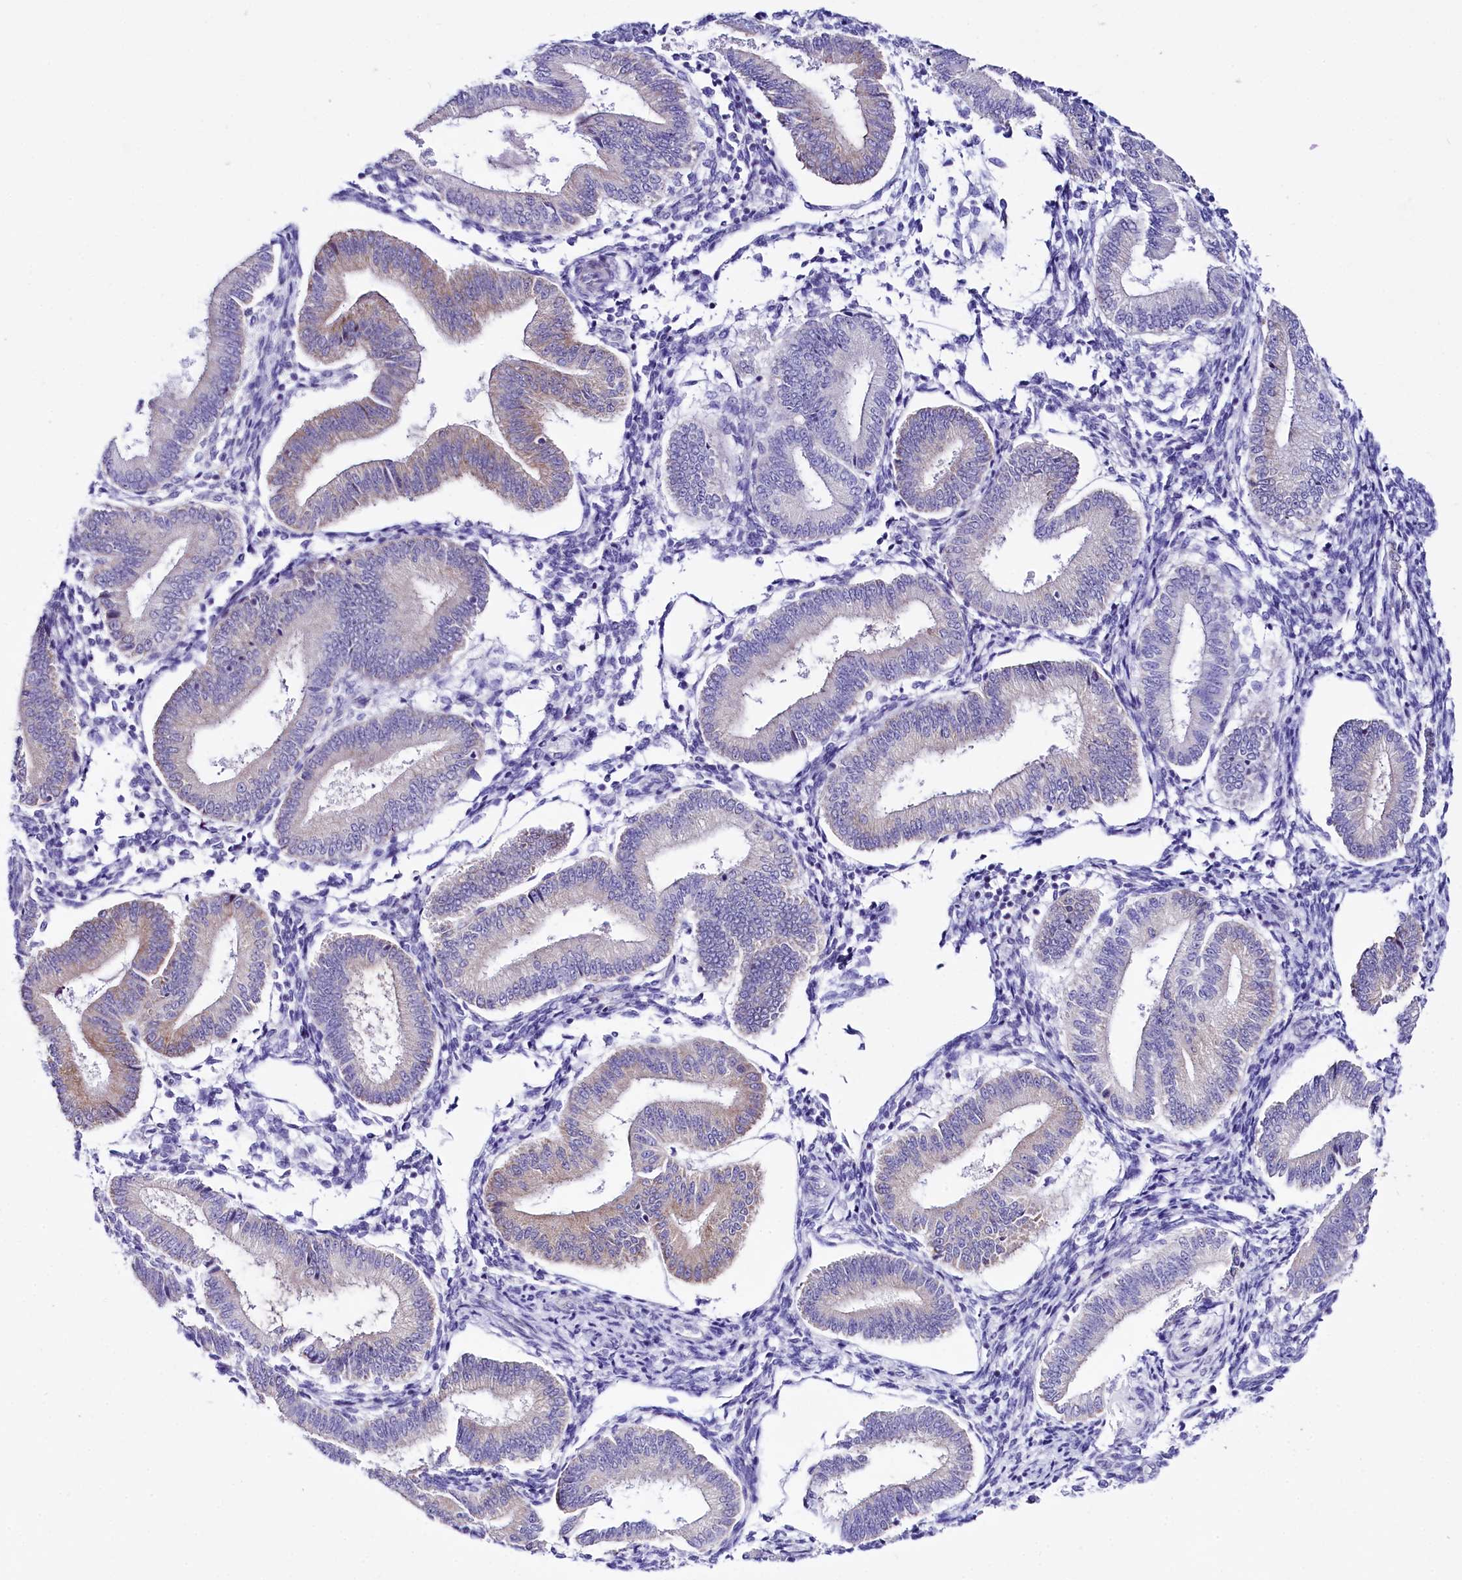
{"staining": {"intensity": "negative", "quantity": "none", "location": "none"}, "tissue": "endometrium", "cell_type": "Cells in endometrial stroma", "image_type": "normal", "snomed": [{"axis": "morphology", "description": "Normal tissue, NOS"}, {"axis": "topography", "description": "Endometrium"}], "caption": "DAB (3,3'-diaminobenzidine) immunohistochemical staining of normal endometrium demonstrates no significant staining in cells in endometrial stroma. Nuclei are stained in blue.", "gene": "SPATS2", "patient": {"sex": "female", "age": 39}}